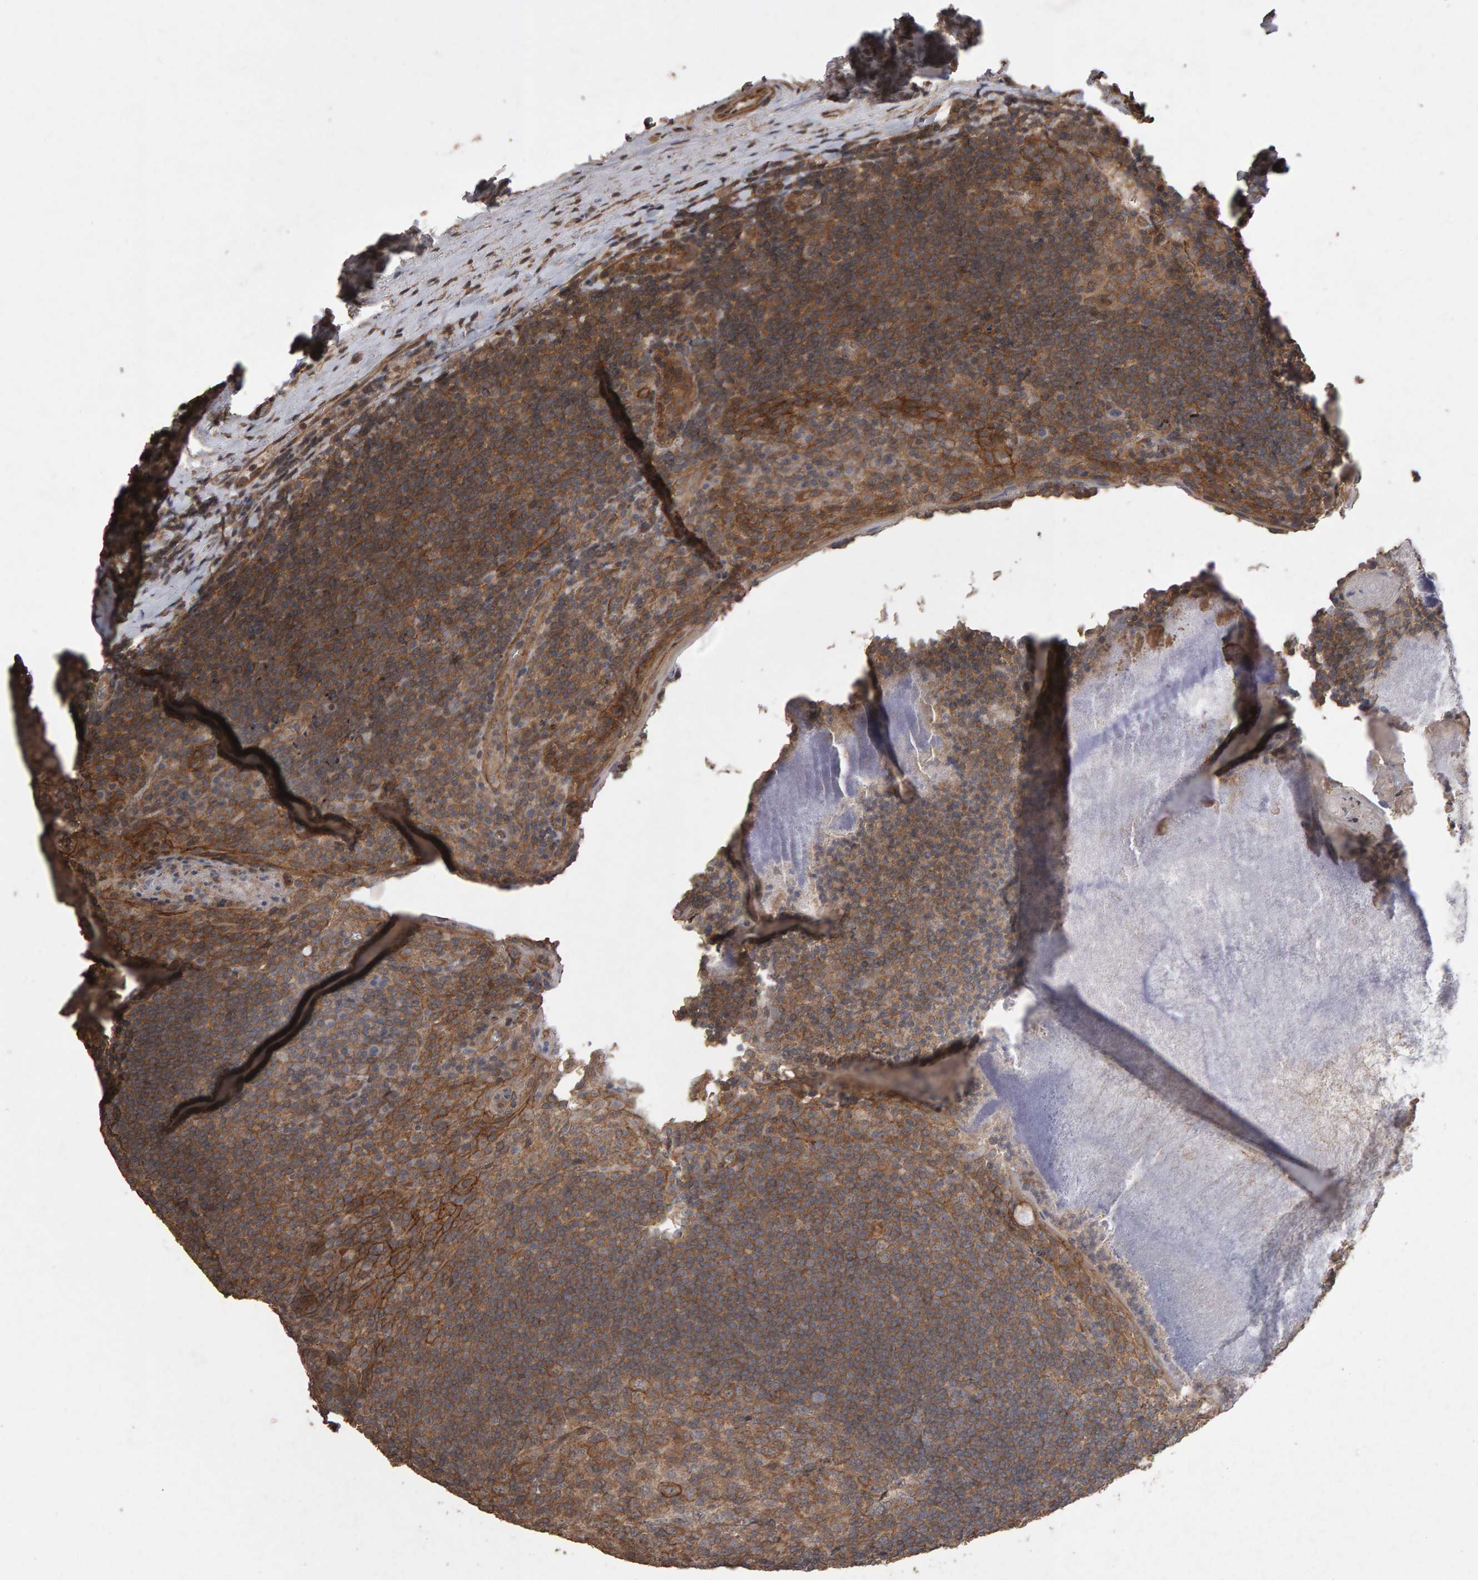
{"staining": {"intensity": "strong", "quantity": ">75%", "location": "cytoplasmic/membranous"}, "tissue": "tonsil", "cell_type": "Germinal center cells", "image_type": "normal", "snomed": [{"axis": "morphology", "description": "Normal tissue, NOS"}, {"axis": "topography", "description": "Tonsil"}], "caption": "Human tonsil stained for a protein (brown) exhibits strong cytoplasmic/membranous positive expression in about >75% of germinal center cells.", "gene": "SCRIB", "patient": {"sex": "male", "age": 37}}